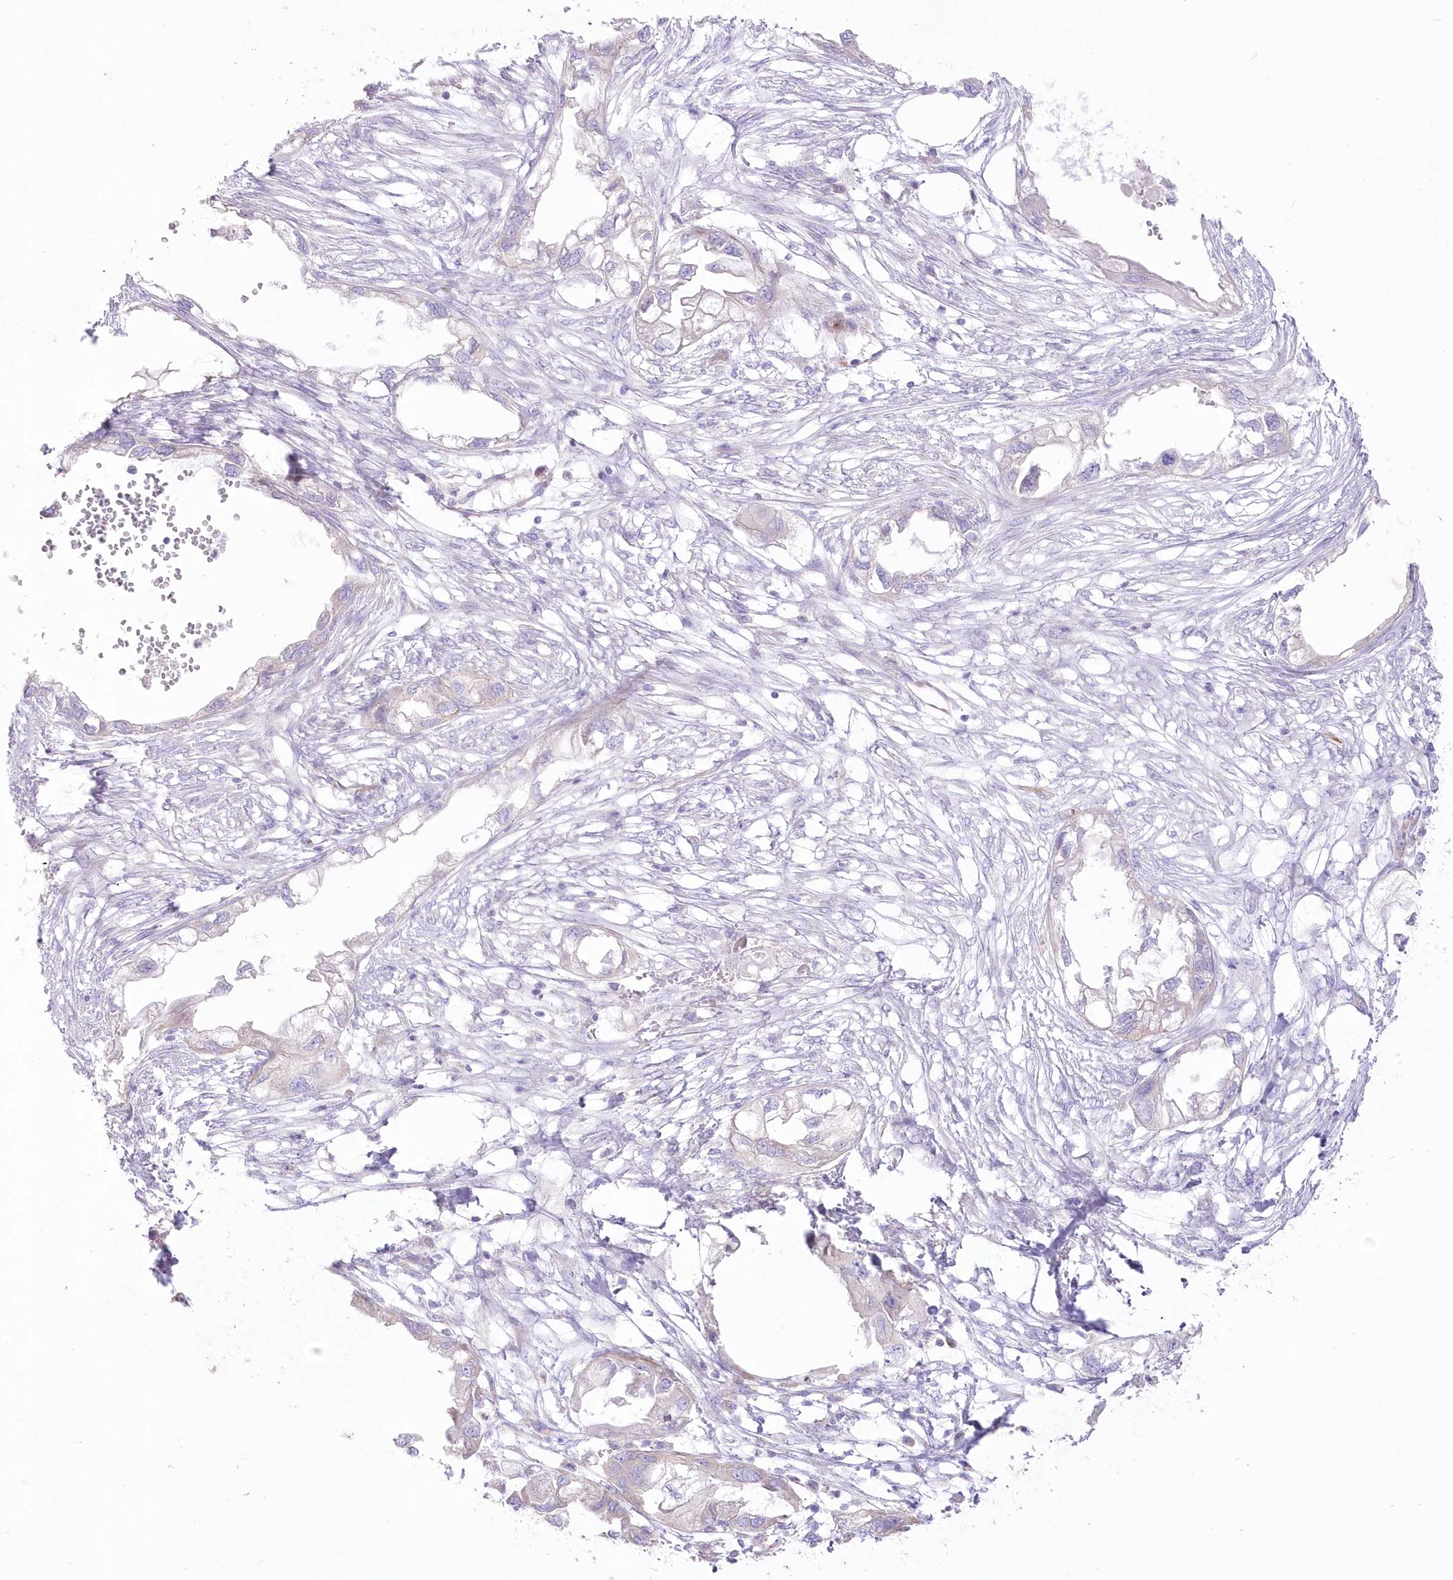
{"staining": {"intensity": "negative", "quantity": "none", "location": "none"}, "tissue": "endometrial cancer", "cell_type": "Tumor cells", "image_type": "cancer", "snomed": [{"axis": "morphology", "description": "Adenocarcinoma, NOS"}, {"axis": "morphology", "description": "Adenocarcinoma, metastatic, NOS"}, {"axis": "topography", "description": "Adipose tissue"}, {"axis": "topography", "description": "Endometrium"}], "caption": "Endometrial cancer (adenocarcinoma) was stained to show a protein in brown. There is no significant expression in tumor cells.", "gene": "ZNF843", "patient": {"sex": "female", "age": 67}}